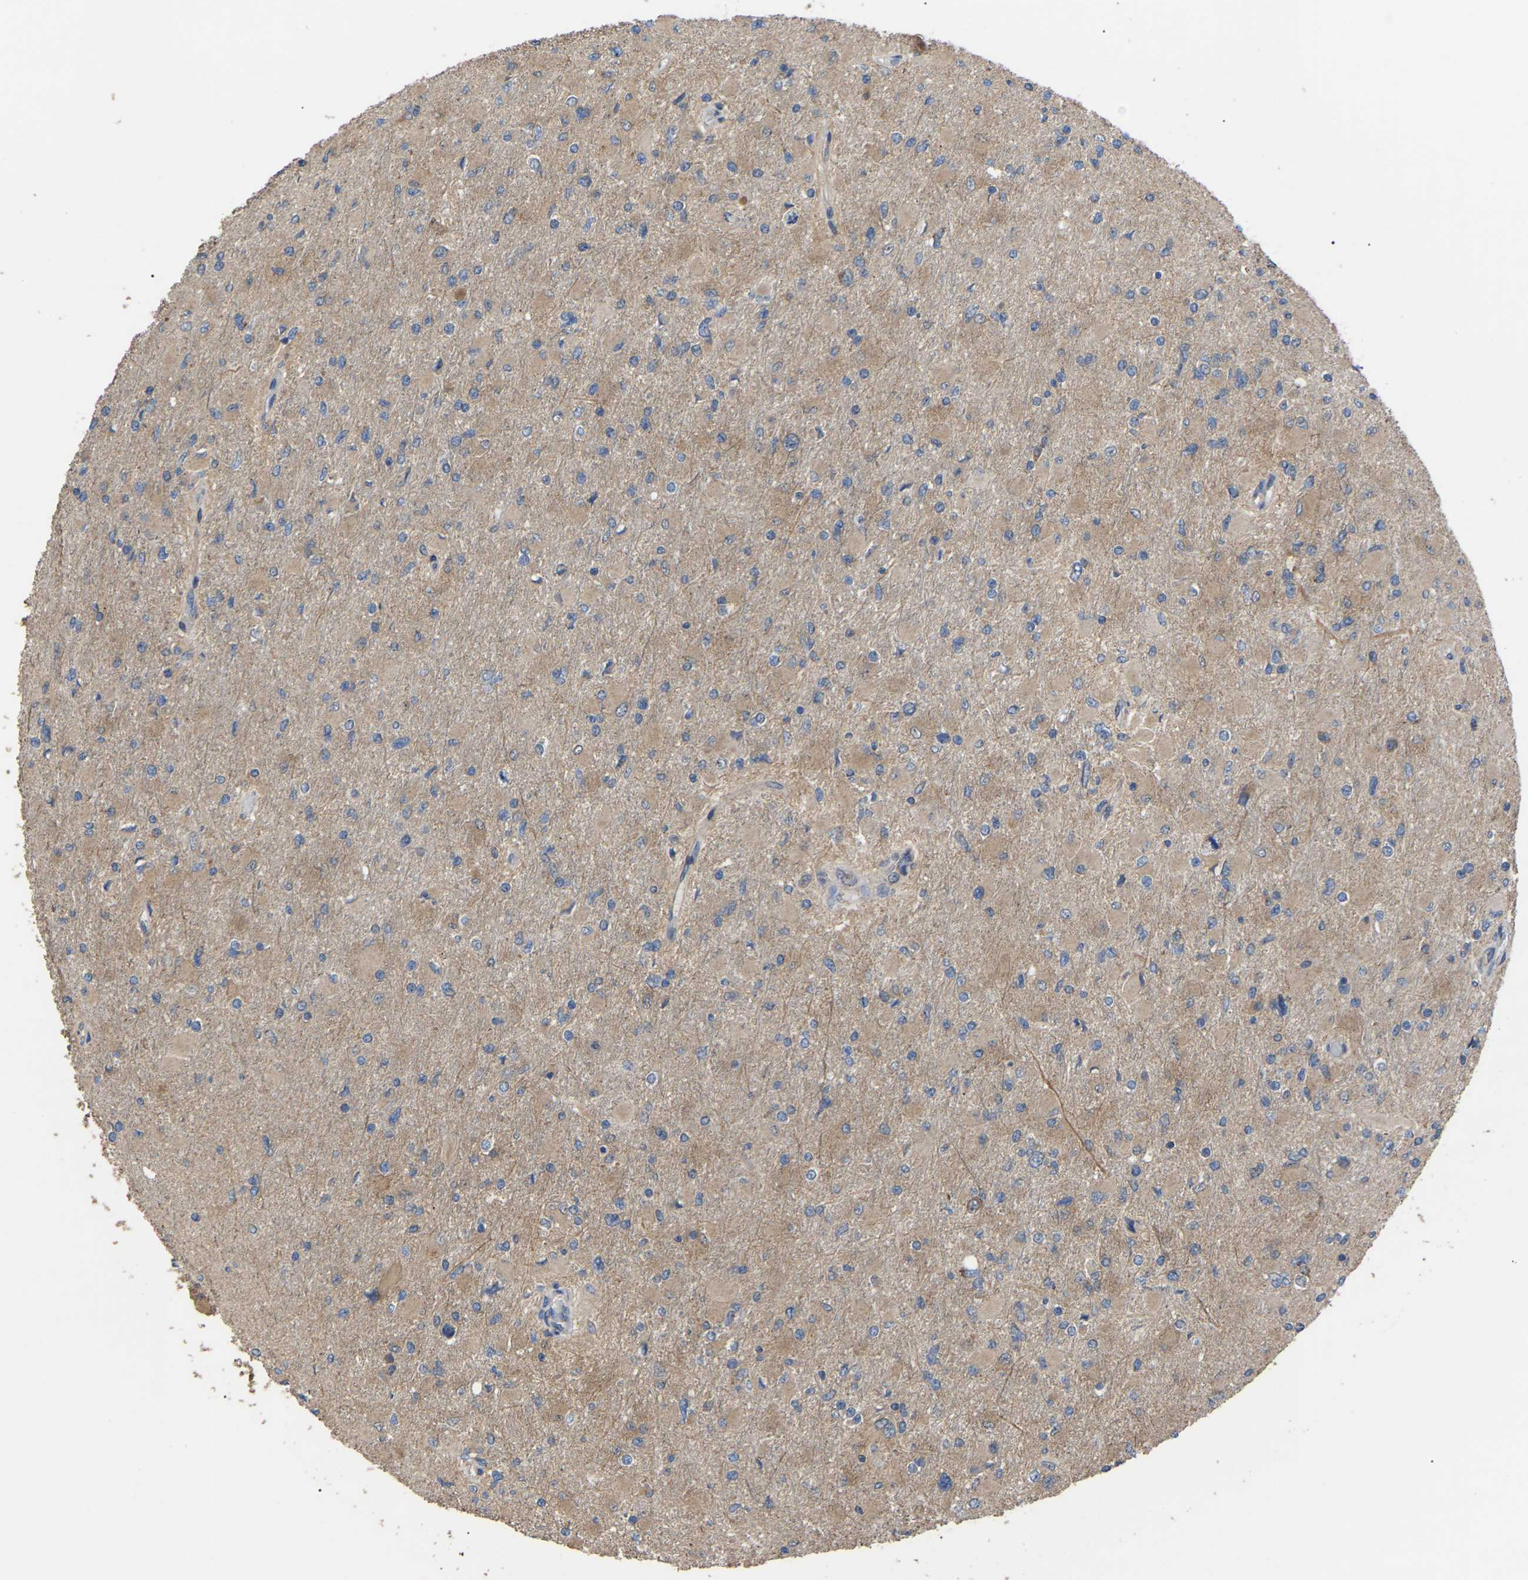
{"staining": {"intensity": "negative", "quantity": "none", "location": "none"}, "tissue": "glioma", "cell_type": "Tumor cells", "image_type": "cancer", "snomed": [{"axis": "morphology", "description": "Glioma, malignant, High grade"}, {"axis": "topography", "description": "Cerebral cortex"}], "caption": "The IHC micrograph has no significant staining in tumor cells of high-grade glioma (malignant) tissue.", "gene": "GCC1", "patient": {"sex": "female", "age": 36}}